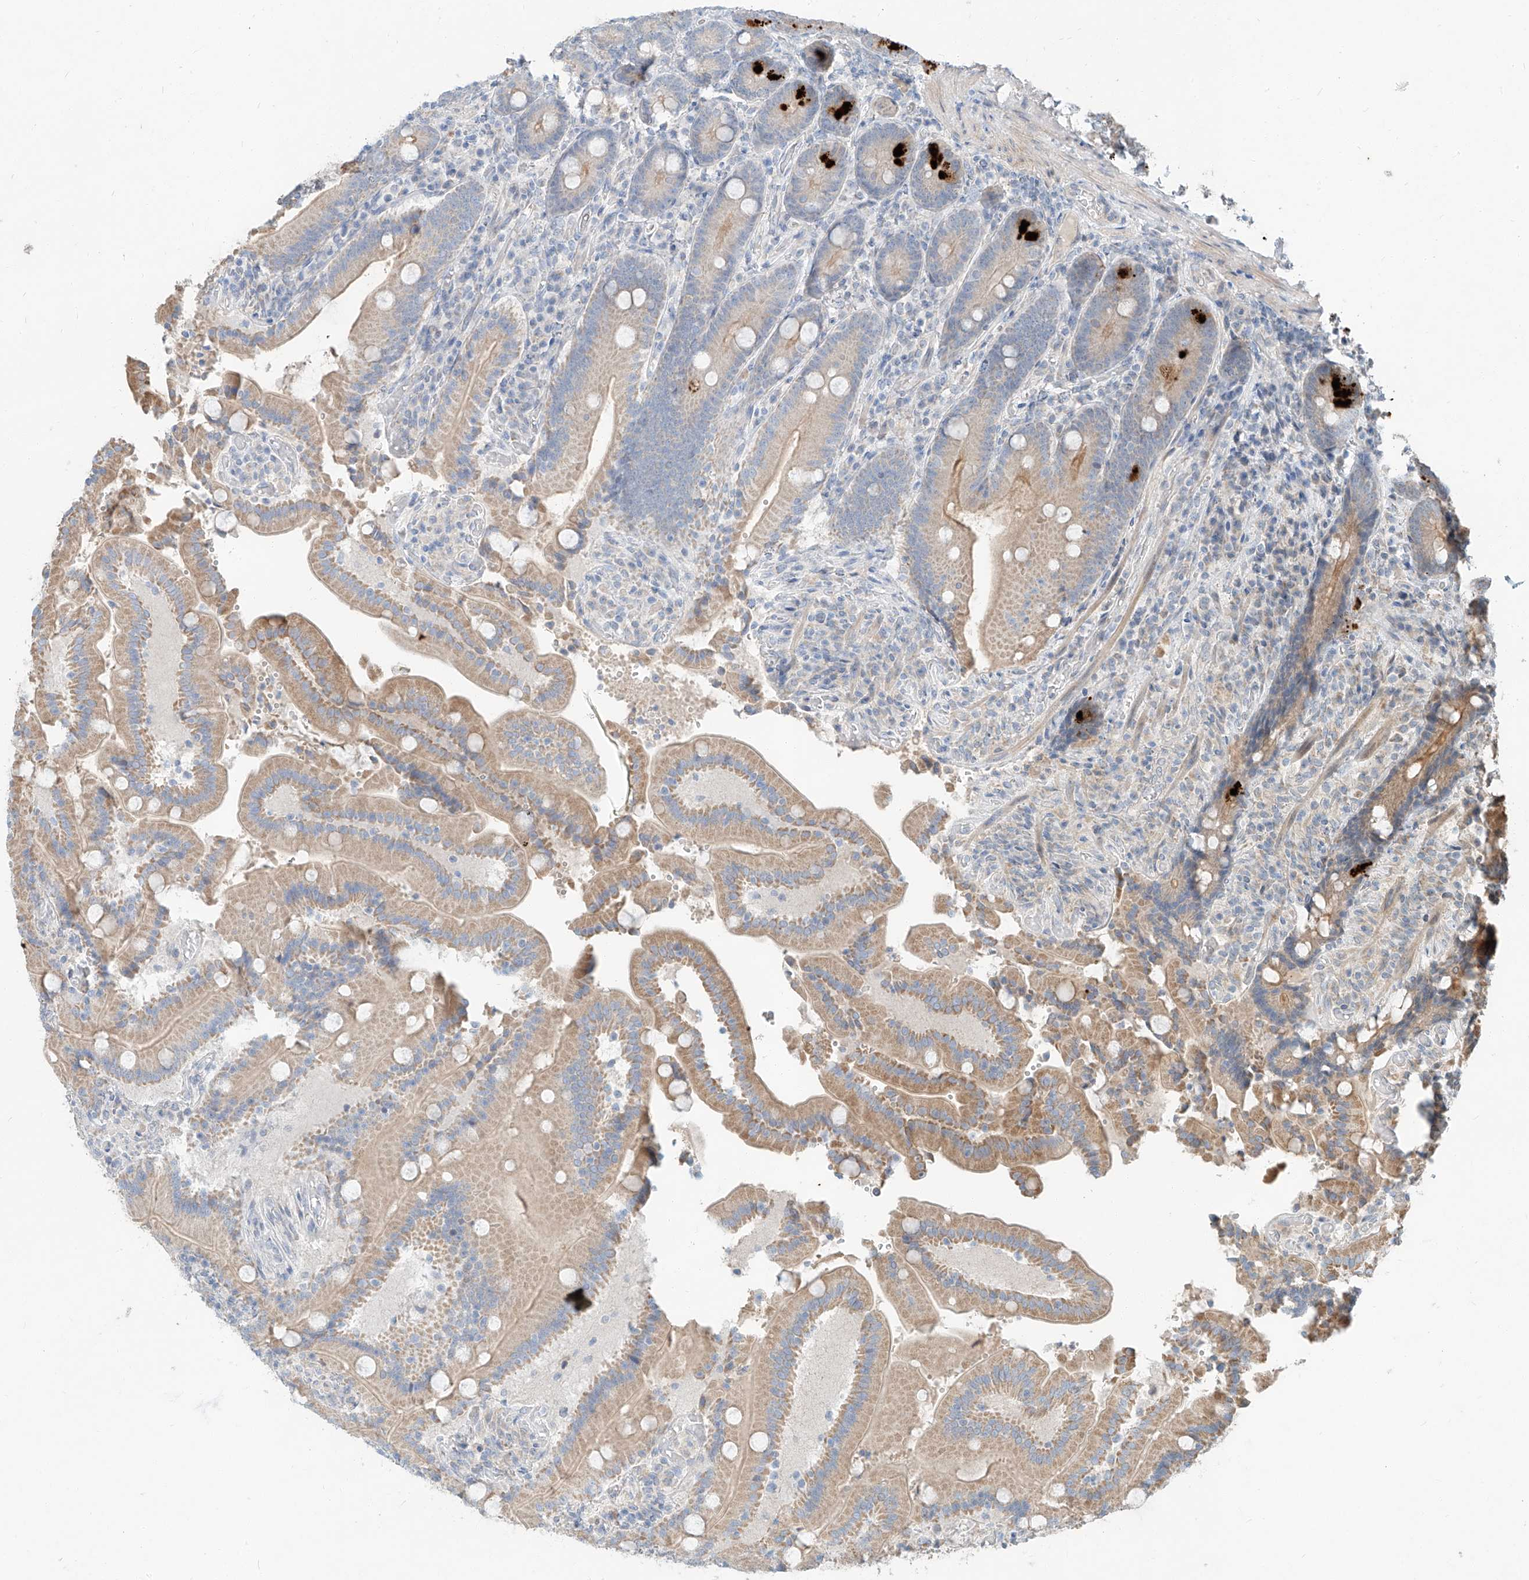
{"staining": {"intensity": "moderate", "quantity": ">75%", "location": "cytoplasmic/membranous"}, "tissue": "duodenum", "cell_type": "Glandular cells", "image_type": "normal", "snomed": [{"axis": "morphology", "description": "Normal tissue, NOS"}, {"axis": "topography", "description": "Duodenum"}], "caption": "Duodenum stained with immunohistochemistry reveals moderate cytoplasmic/membranous staining in approximately >75% of glandular cells. (brown staining indicates protein expression, while blue staining denotes nuclei).", "gene": "STX19", "patient": {"sex": "female", "age": 62}}